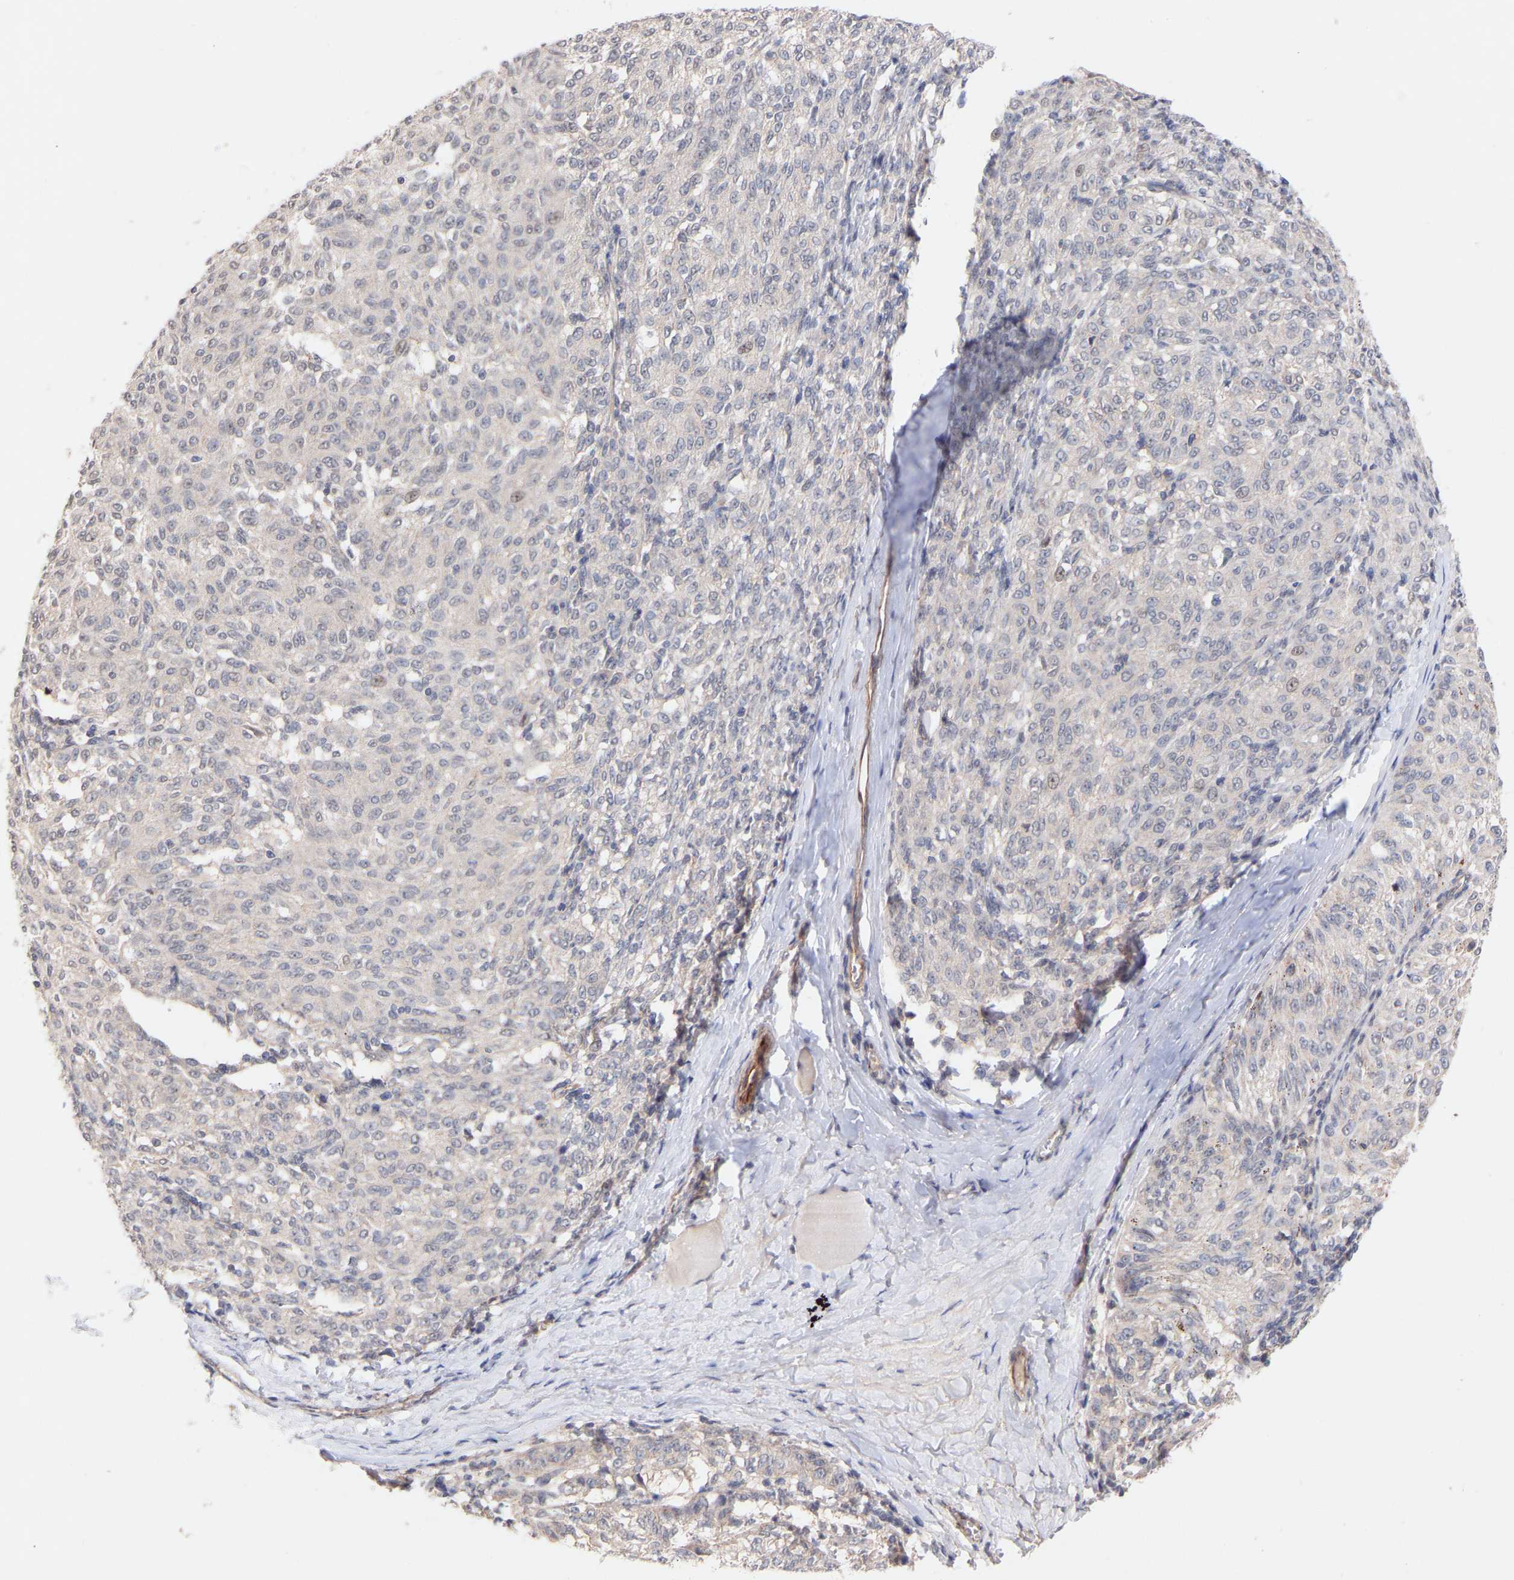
{"staining": {"intensity": "negative", "quantity": "none", "location": "none"}, "tissue": "melanoma", "cell_type": "Tumor cells", "image_type": "cancer", "snomed": [{"axis": "morphology", "description": "Malignant melanoma, NOS"}, {"axis": "topography", "description": "Skin"}], "caption": "Immunohistochemistry micrograph of human melanoma stained for a protein (brown), which displays no positivity in tumor cells.", "gene": "PDLIM5", "patient": {"sex": "female", "age": 72}}